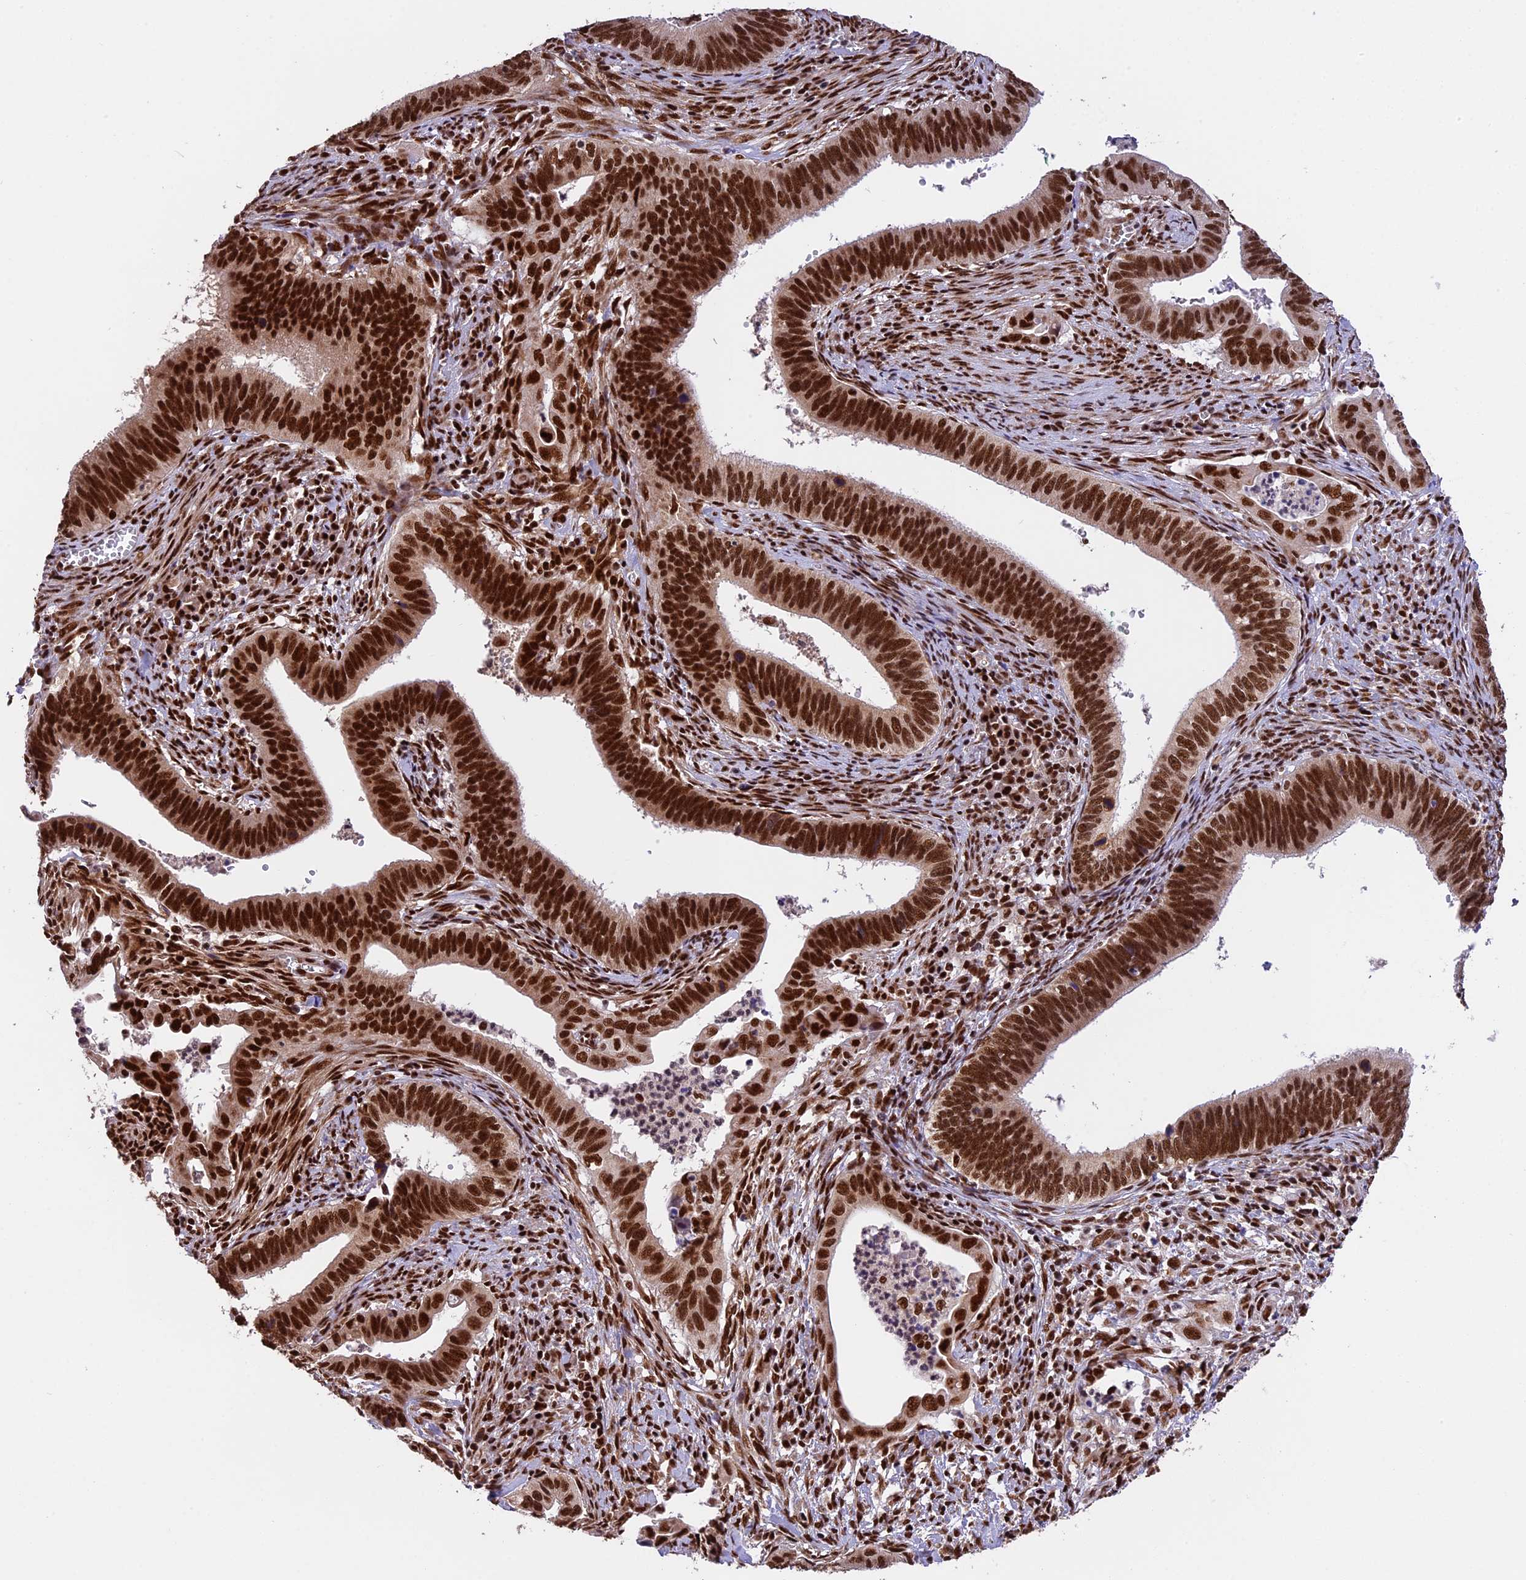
{"staining": {"intensity": "strong", "quantity": ">75%", "location": "nuclear"}, "tissue": "cervical cancer", "cell_type": "Tumor cells", "image_type": "cancer", "snomed": [{"axis": "morphology", "description": "Adenocarcinoma, NOS"}, {"axis": "topography", "description": "Cervix"}], "caption": "Brown immunohistochemical staining in human cervical cancer exhibits strong nuclear positivity in approximately >75% of tumor cells.", "gene": "RAMAC", "patient": {"sex": "female", "age": 42}}